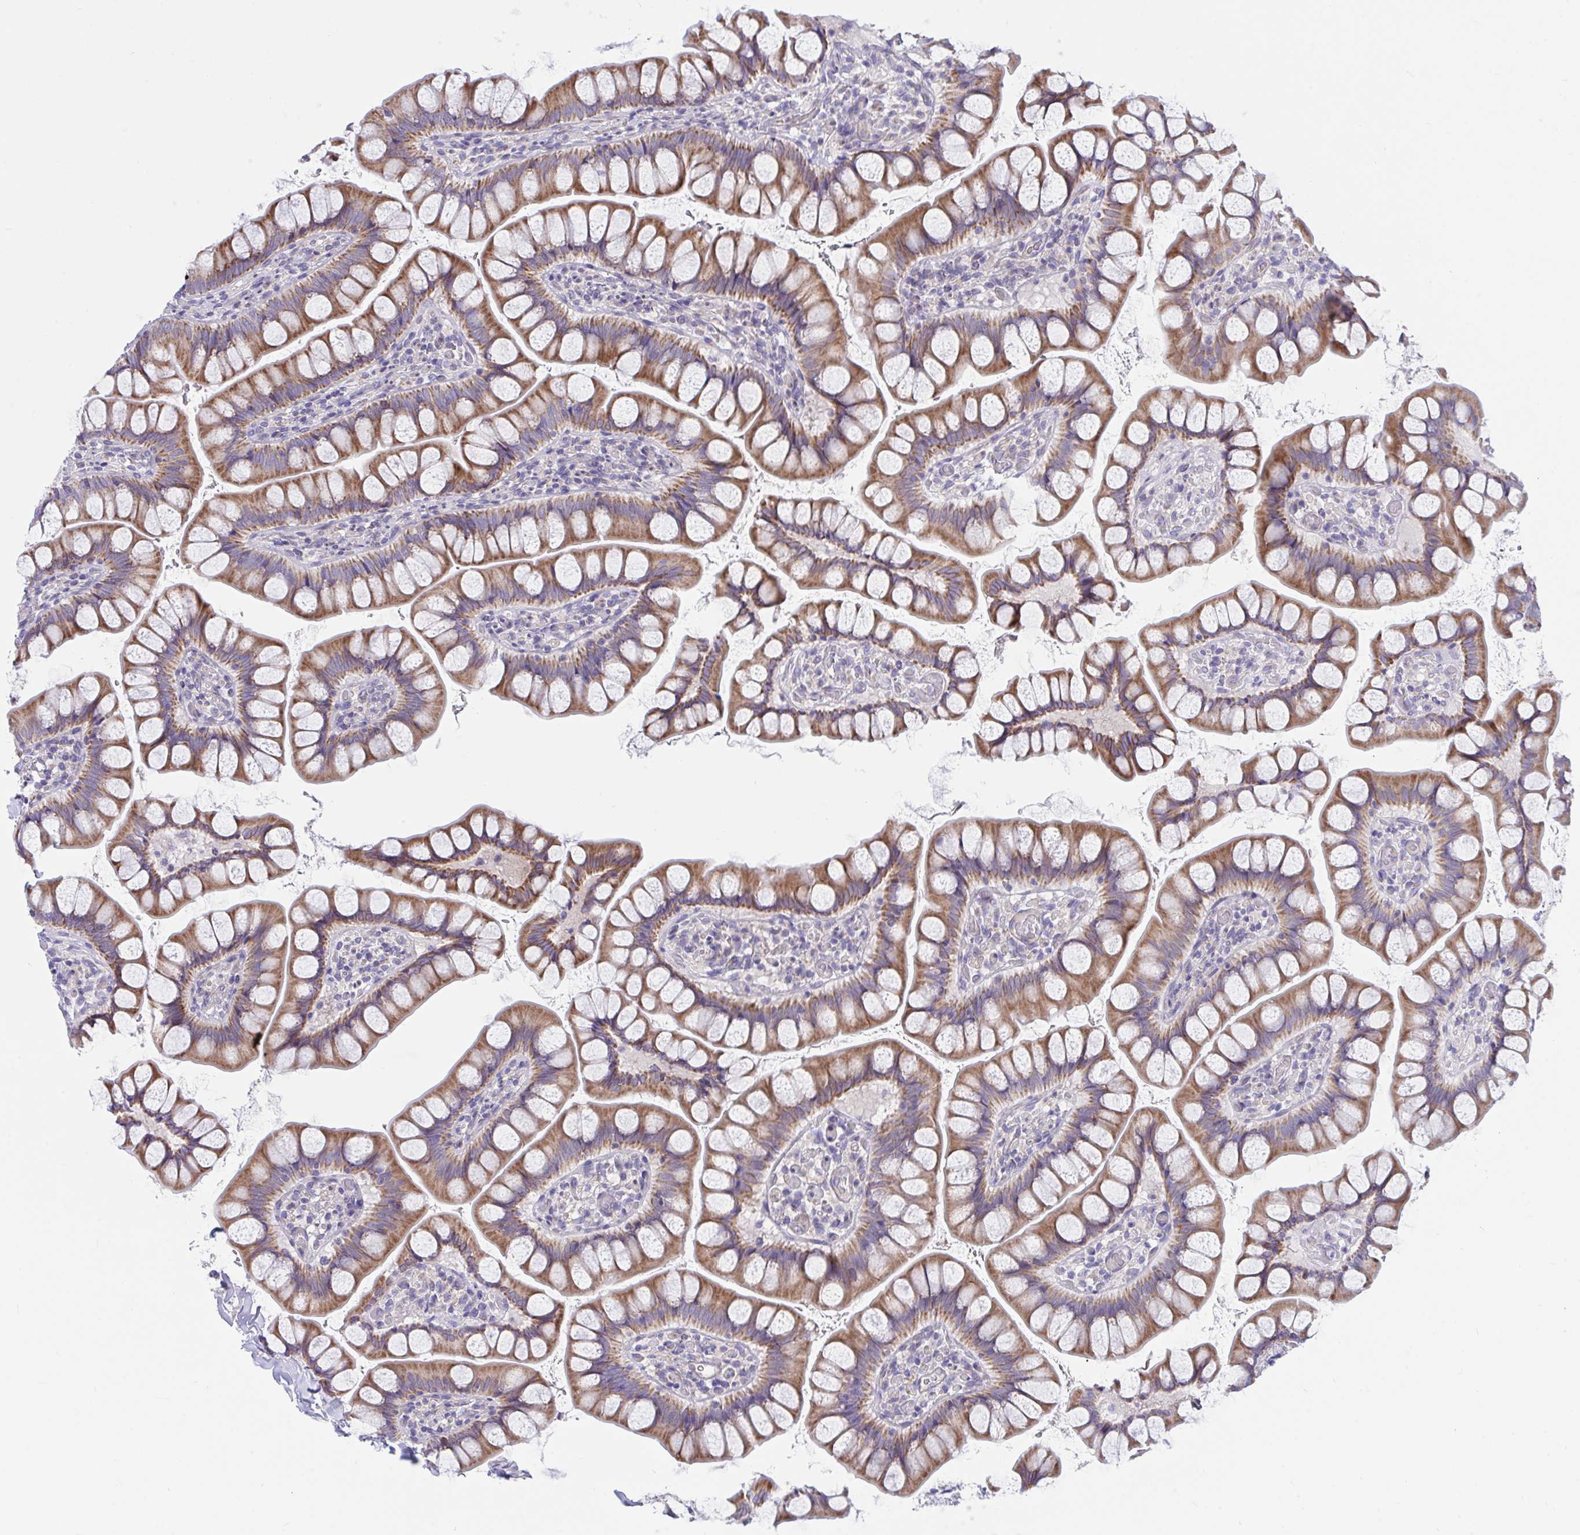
{"staining": {"intensity": "moderate", "quantity": ">75%", "location": "cytoplasmic/membranous"}, "tissue": "small intestine", "cell_type": "Glandular cells", "image_type": "normal", "snomed": [{"axis": "morphology", "description": "Normal tissue, NOS"}, {"axis": "topography", "description": "Small intestine"}], "caption": "Protein analysis of unremarkable small intestine demonstrates moderate cytoplasmic/membranous staining in about >75% of glandular cells. (Stains: DAB in brown, nuclei in blue, Microscopy: brightfield microscopy at high magnification).", "gene": "DTX3", "patient": {"sex": "male", "age": 70}}